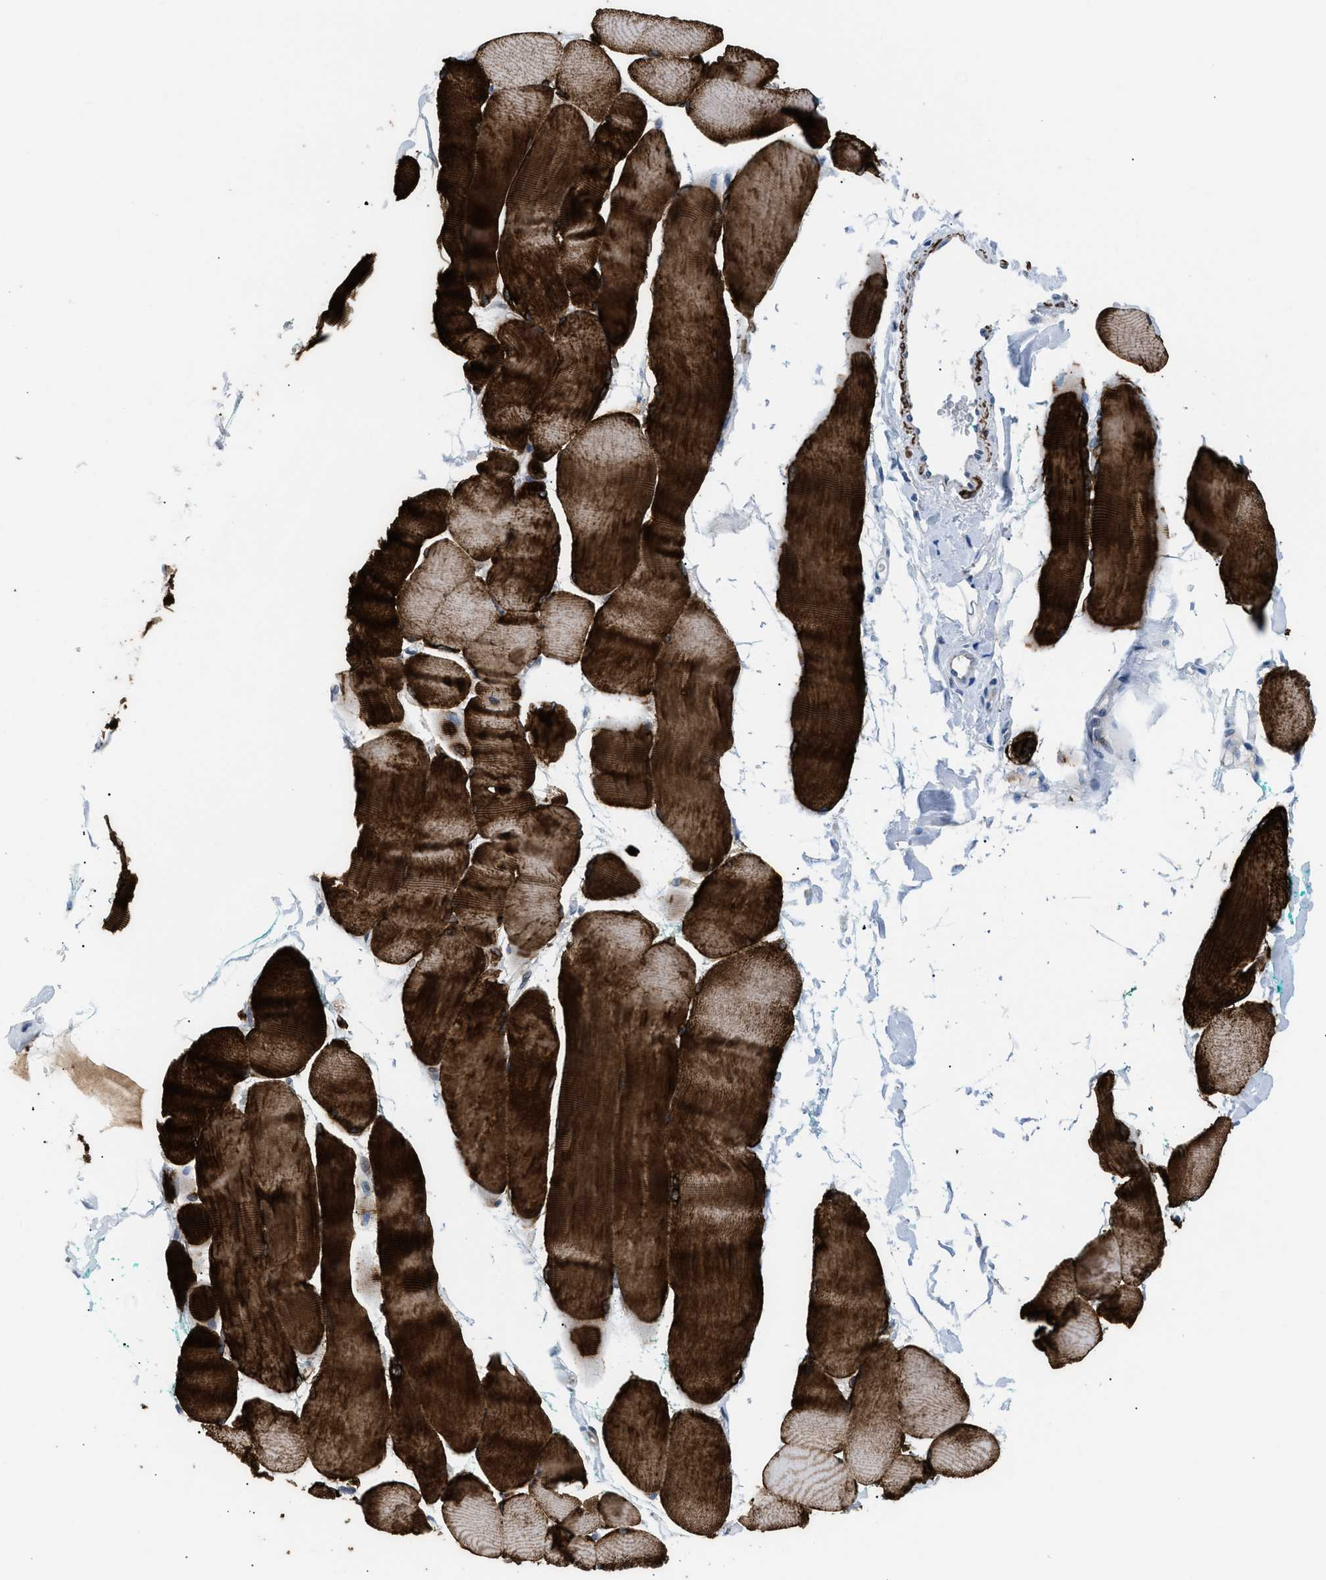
{"staining": {"intensity": "strong", "quantity": ">75%", "location": "cytoplasmic/membranous"}, "tissue": "skeletal muscle", "cell_type": "Myocytes", "image_type": "normal", "snomed": [{"axis": "morphology", "description": "Normal tissue, NOS"}, {"axis": "morphology", "description": "Squamous cell carcinoma, NOS"}, {"axis": "topography", "description": "Skeletal muscle"}], "caption": "About >75% of myocytes in normal human skeletal muscle exhibit strong cytoplasmic/membranous protein staining as visualized by brown immunohistochemical staining.", "gene": "ICA1", "patient": {"sex": "male", "age": 51}}